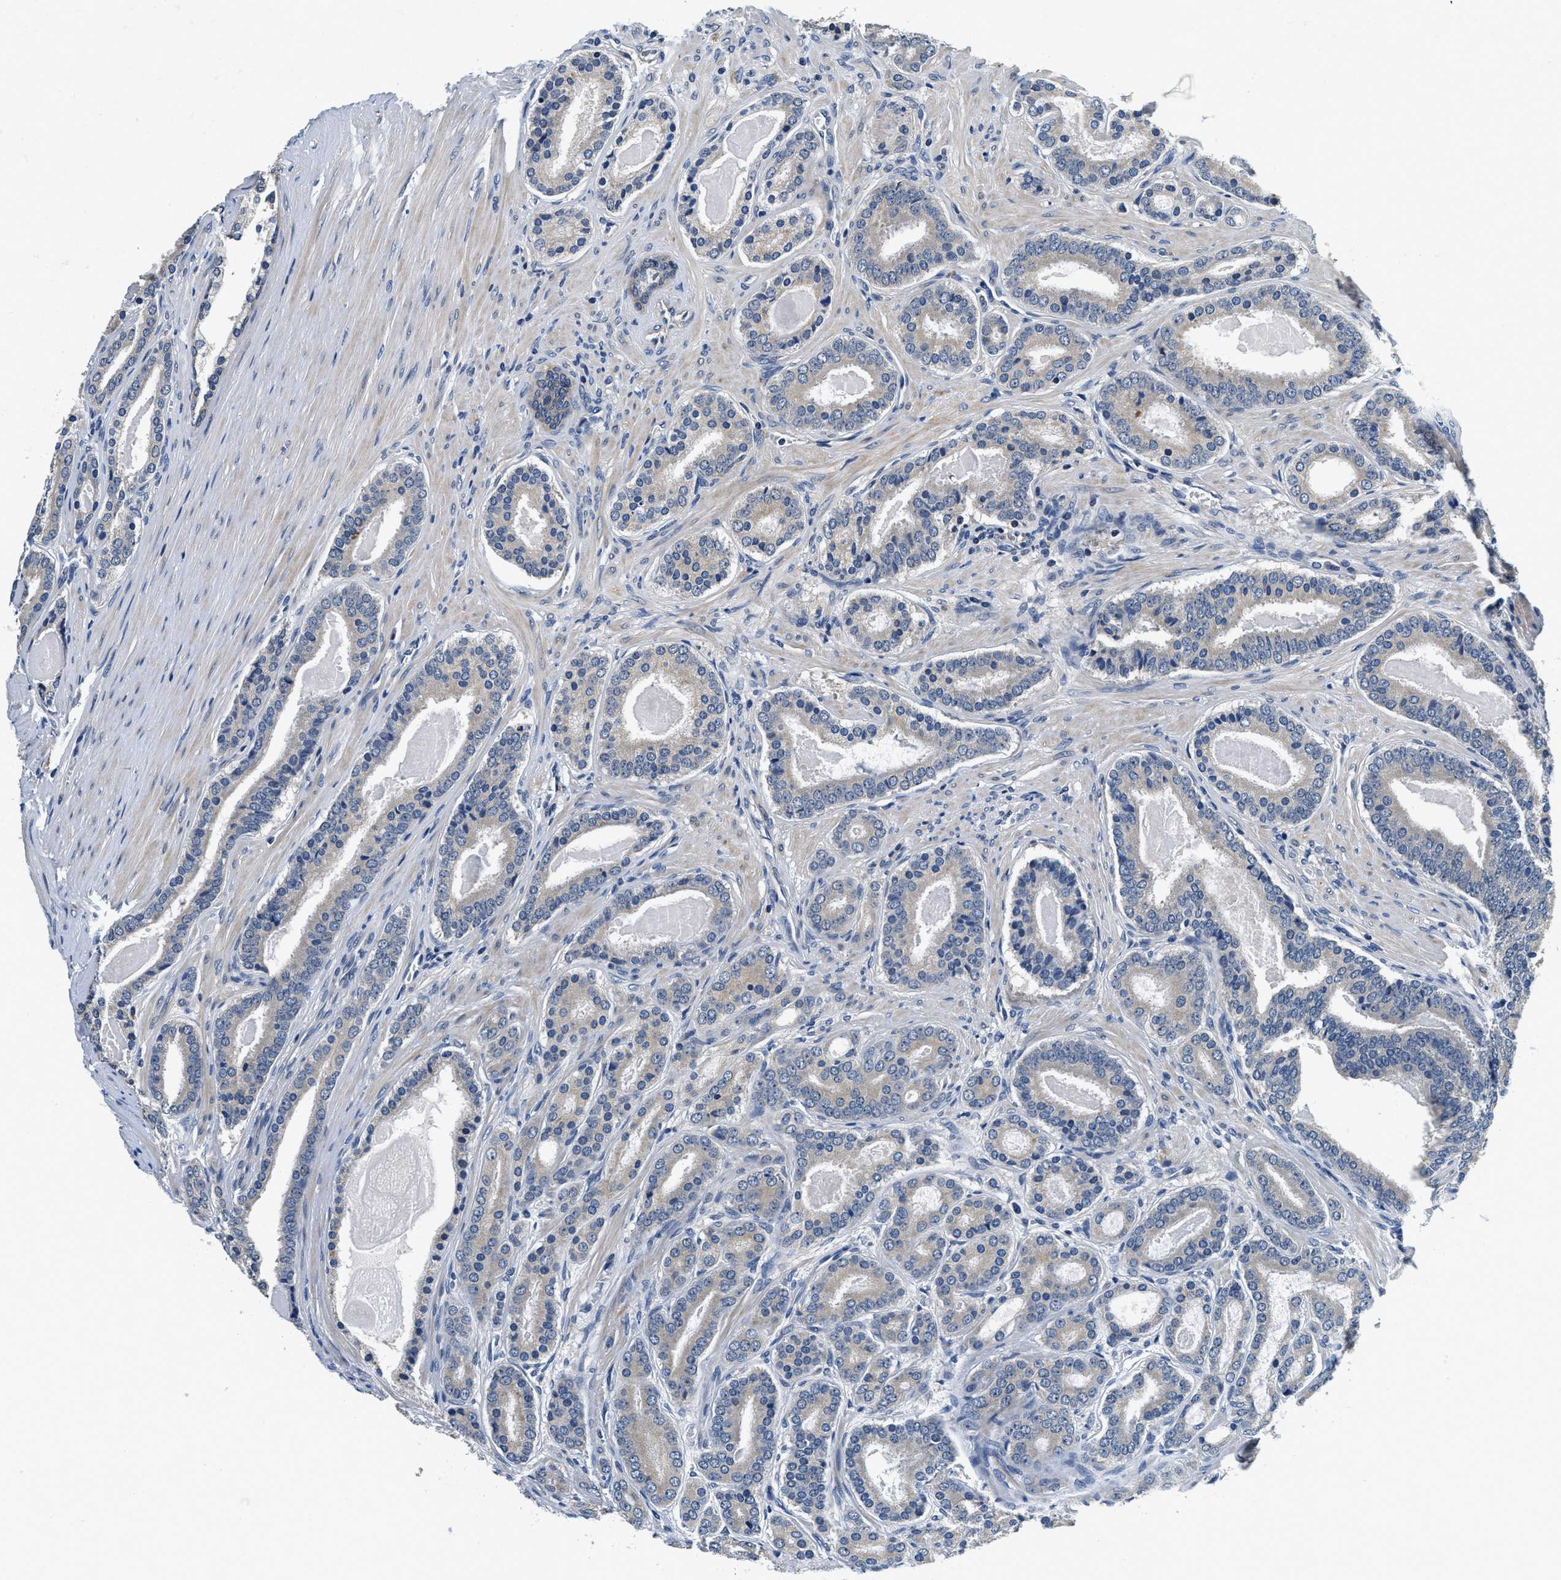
{"staining": {"intensity": "negative", "quantity": "none", "location": "none"}, "tissue": "prostate cancer", "cell_type": "Tumor cells", "image_type": "cancer", "snomed": [{"axis": "morphology", "description": "Adenocarcinoma, High grade"}, {"axis": "topography", "description": "Prostate"}], "caption": "A micrograph of human high-grade adenocarcinoma (prostate) is negative for staining in tumor cells. (DAB immunohistochemistry (IHC), high magnification).", "gene": "ALDH3A2", "patient": {"sex": "male", "age": 60}}